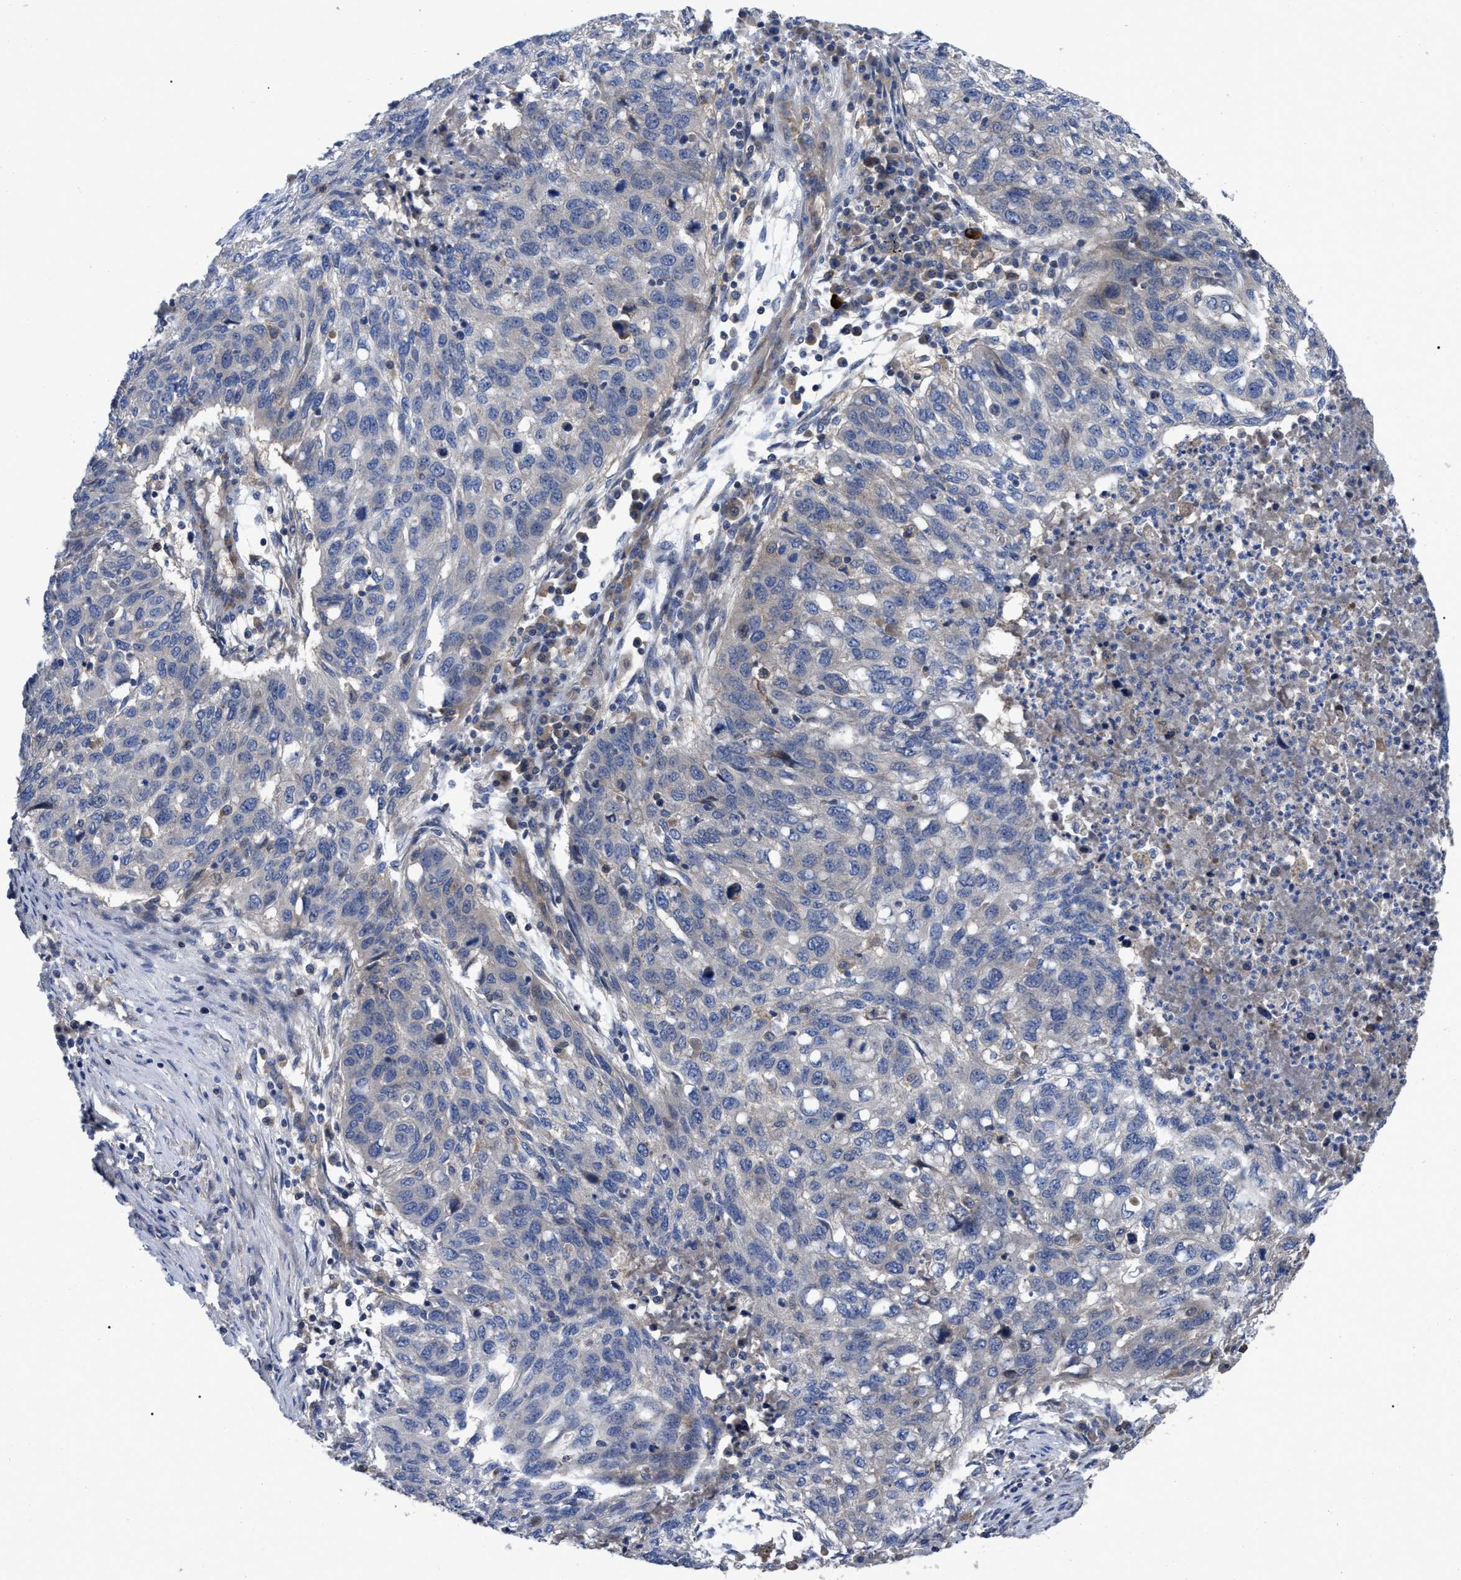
{"staining": {"intensity": "negative", "quantity": "none", "location": "none"}, "tissue": "lung cancer", "cell_type": "Tumor cells", "image_type": "cancer", "snomed": [{"axis": "morphology", "description": "Squamous cell carcinoma, NOS"}, {"axis": "topography", "description": "Lung"}], "caption": "An immunohistochemistry histopathology image of lung cancer is shown. There is no staining in tumor cells of lung cancer.", "gene": "RAP1GDS1", "patient": {"sex": "female", "age": 63}}